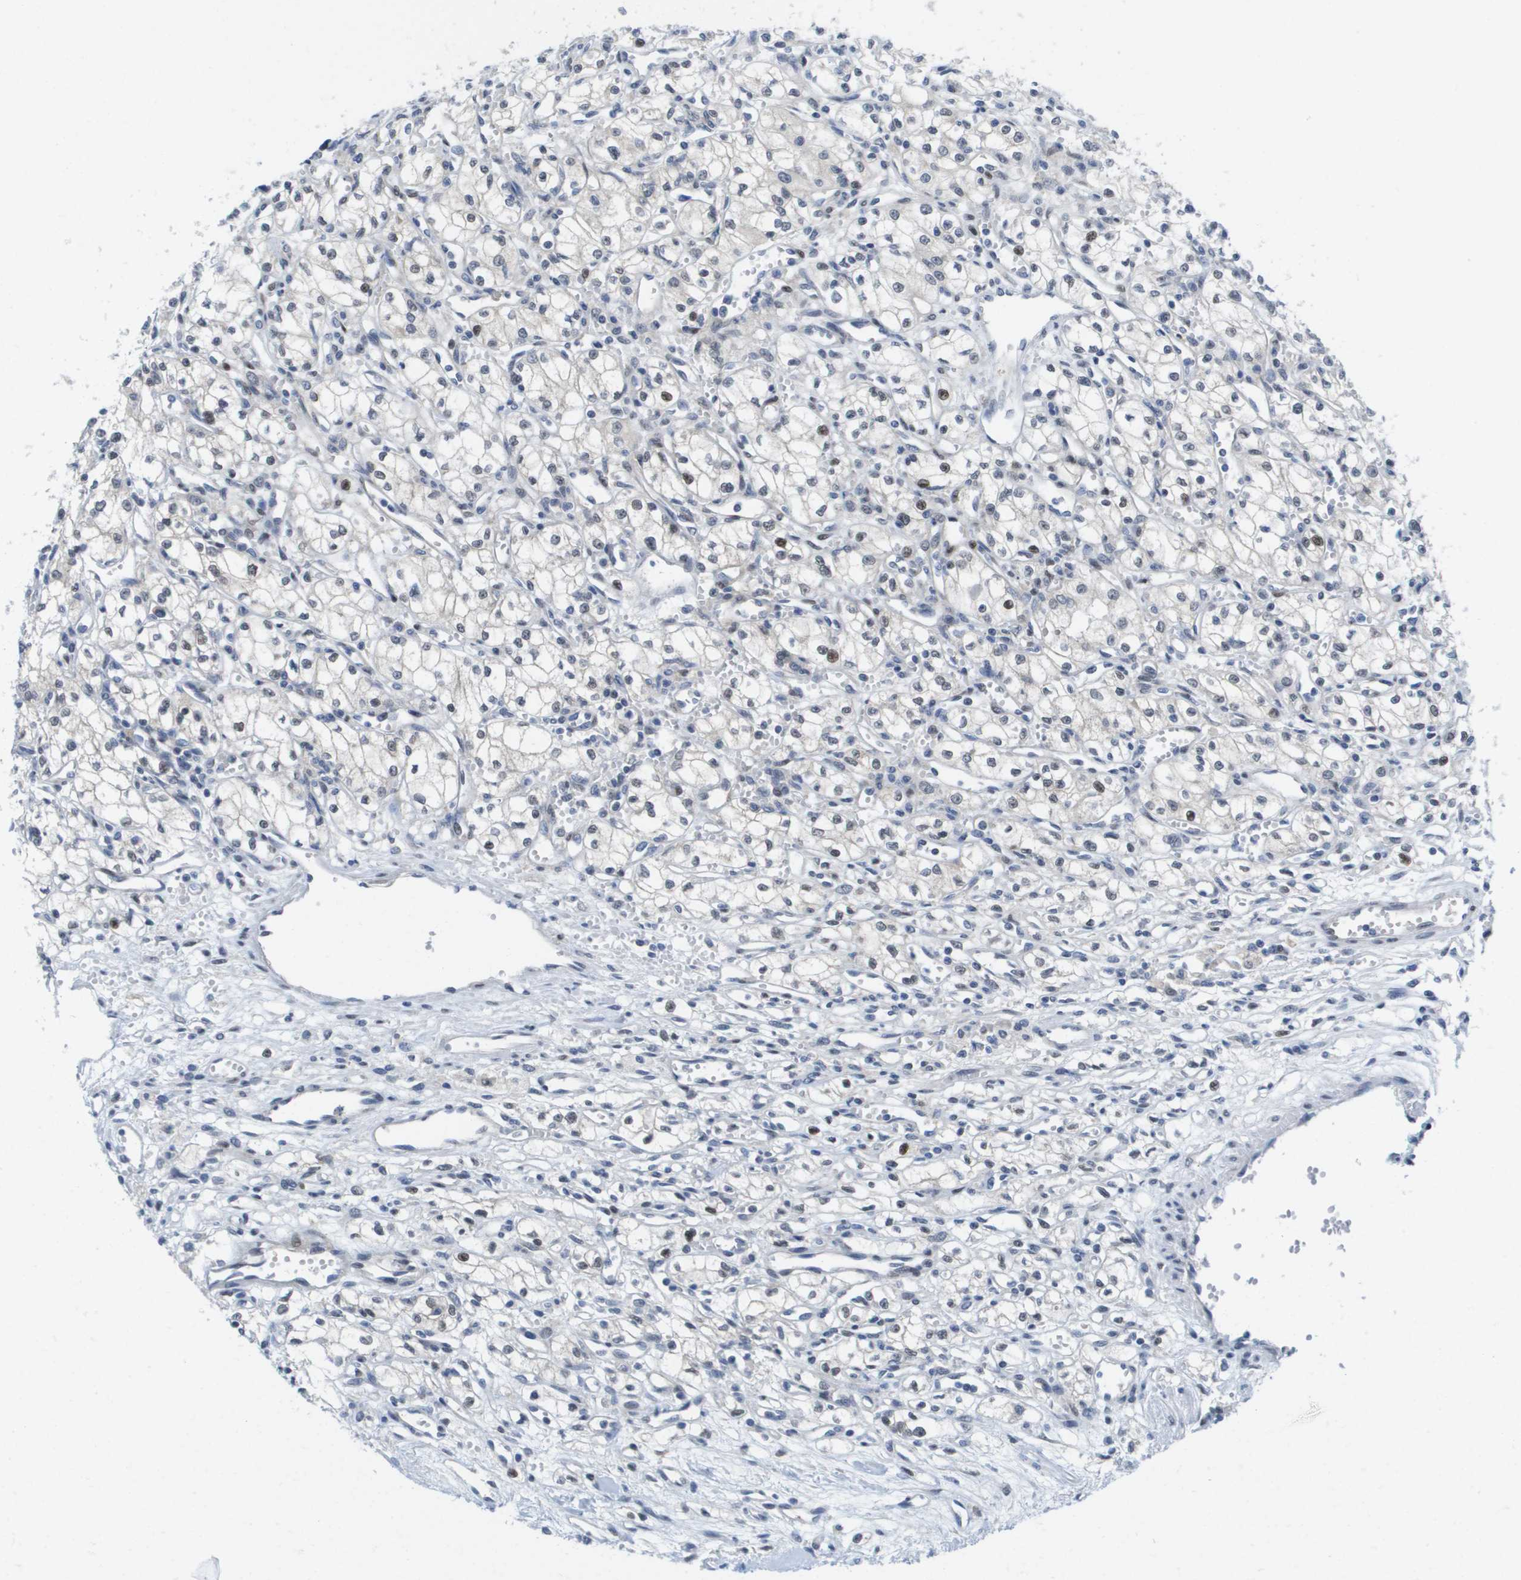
{"staining": {"intensity": "moderate", "quantity": "<25%", "location": "nuclear"}, "tissue": "renal cancer", "cell_type": "Tumor cells", "image_type": "cancer", "snomed": [{"axis": "morphology", "description": "Normal tissue, NOS"}, {"axis": "morphology", "description": "Adenocarcinoma, NOS"}, {"axis": "topography", "description": "Kidney"}], "caption": "A high-resolution photomicrograph shows IHC staining of renal cancer, which shows moderate nuclear staining in approximately <25% of tumor cells.", "gene": "FKBP4", "patient": {"sex": "male", "age": 59}}